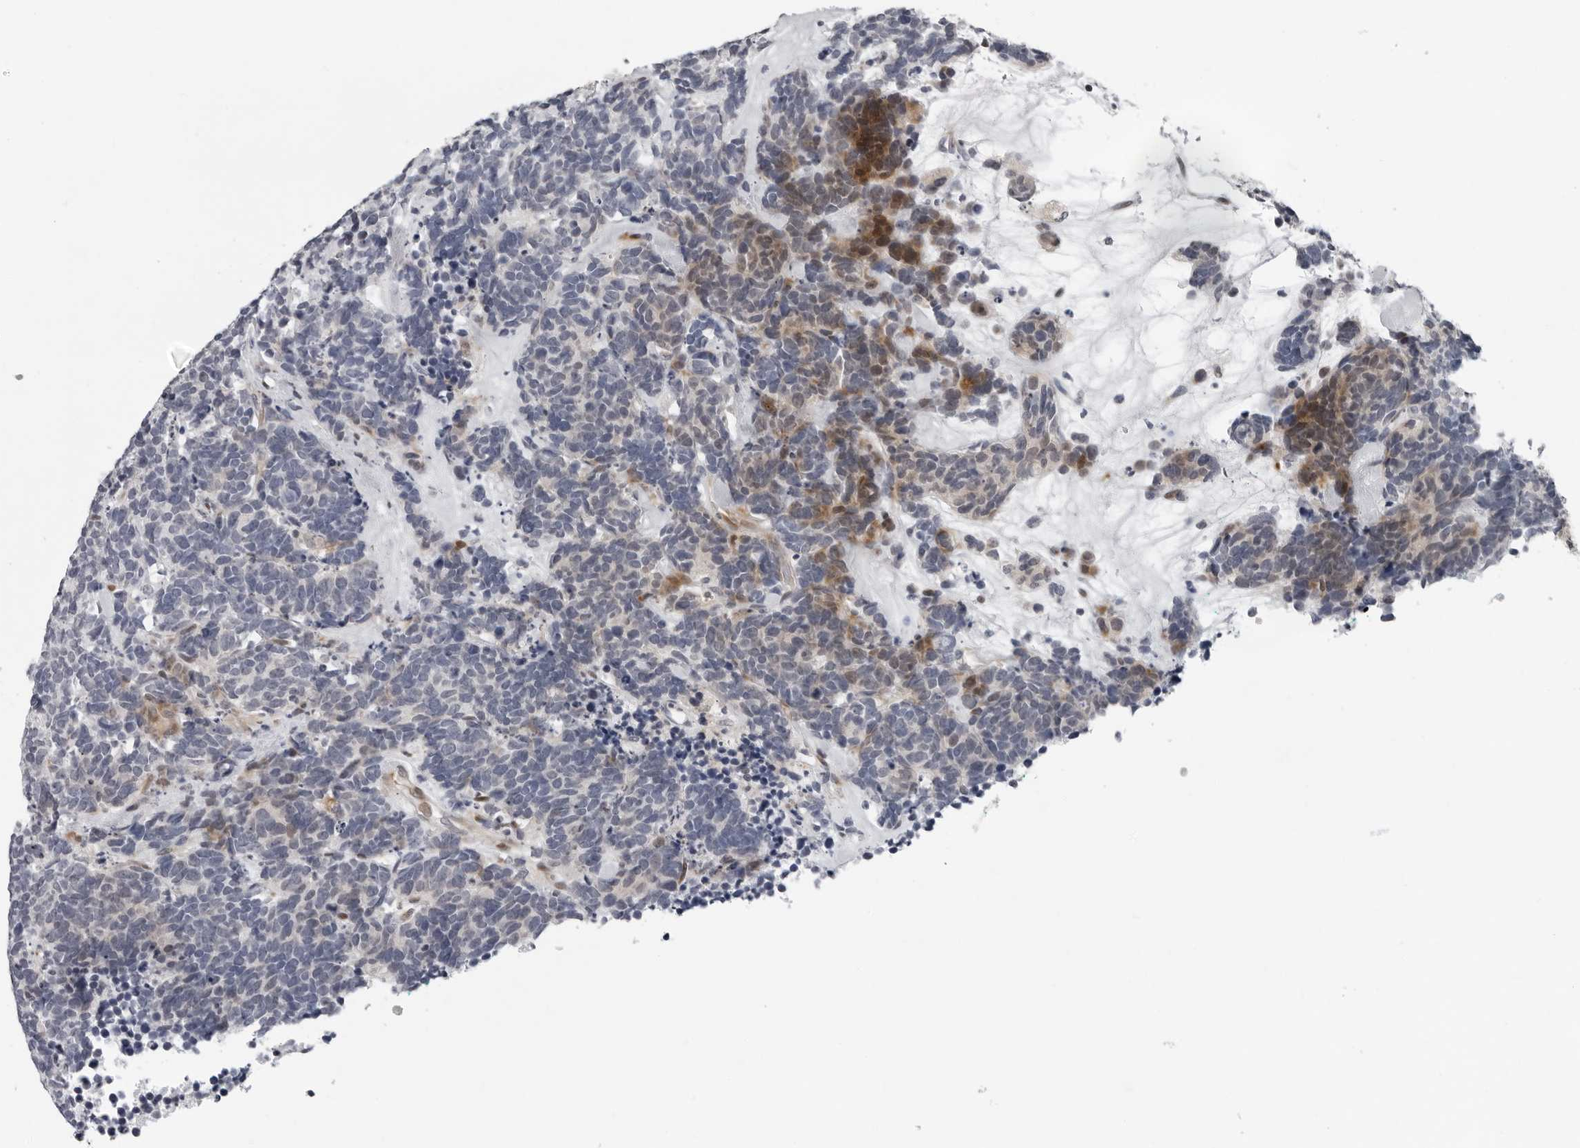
{"staining": {"intensity": "moderate", "quantity": "<25%", "location": "cytoplasmic/membranous,nuclear"}, "tissue": "carcinoid", "cell_type": "Tumor cells", "image_type": "cancer", "snomed": [{"axis": "morphology", "description": "Carcinoma, NOS"}, {"axis": "morphology", "description": "Carcinoid, malignant, NOS"}, {"axis": "topography", "description": "Urinary bladder"}], "caption": "This histopathology image exhibits immunohistochemistry (IHC) staining of human carcinoma, with low moderate cytoplasmic/membranous and nuclear expression in about <25% of tumor cells.", "gene": "PIP4K2C", "patient": {"sex": "male", "age": 57}}